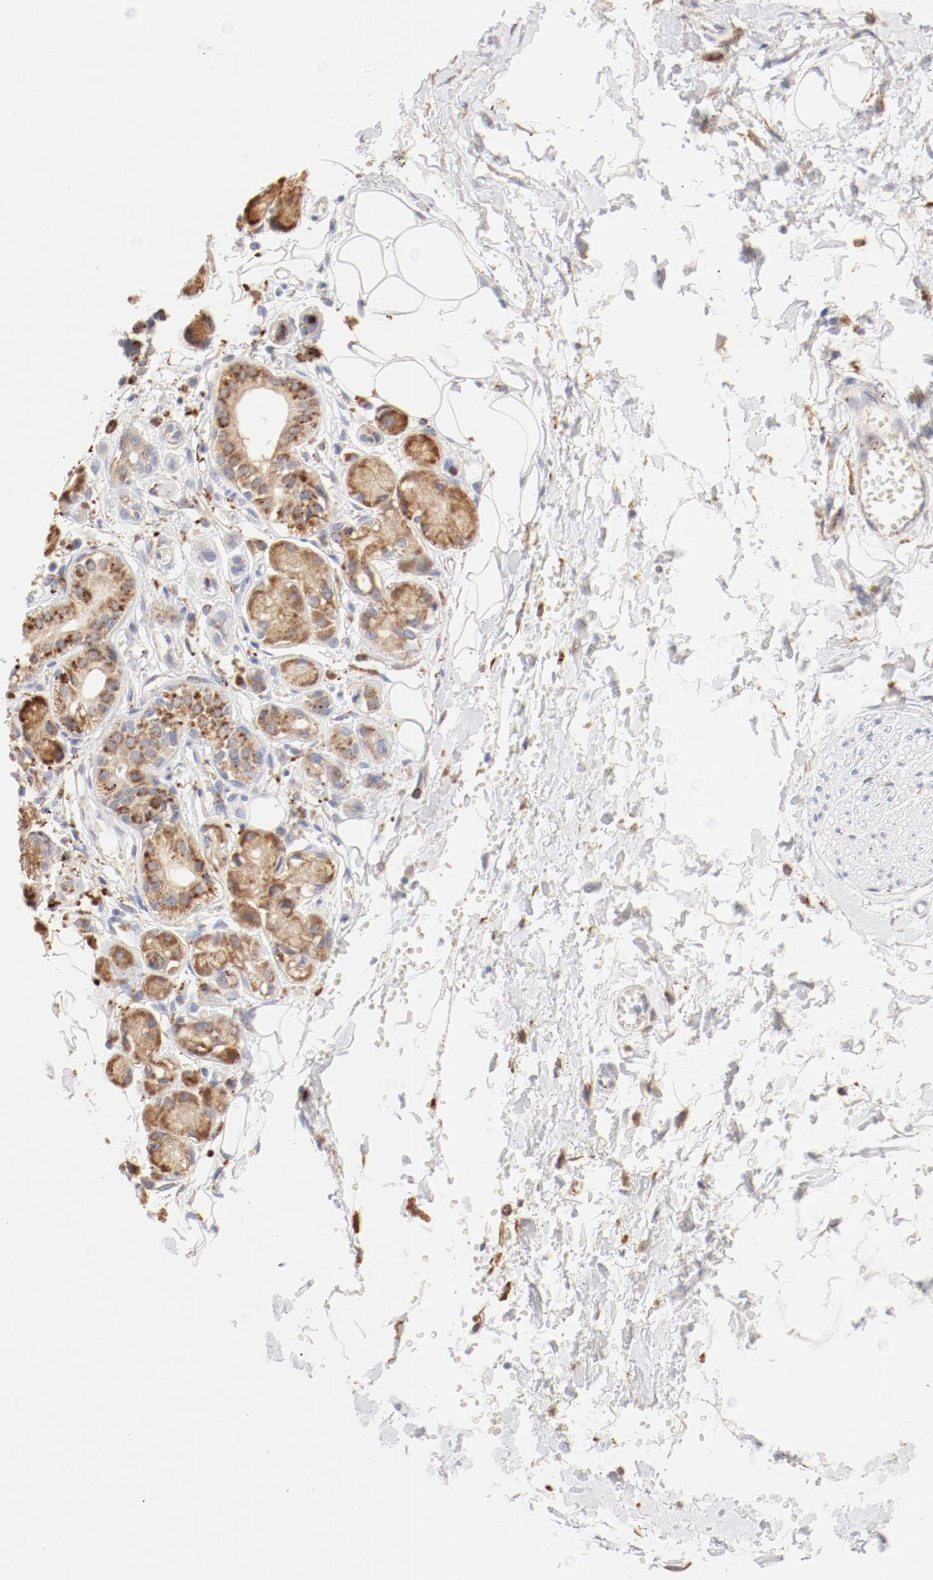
{"staining": {"intensity": "weak", "quantity": ">75%", "location": "cytoplasmic/membranous"}, "tissue": "adipose tissue", "cell_type": "Adipocytes", "image_type": "normal", "snomed": [{"axis": "morphology", "description": "Normal tissue, NOS"}, {"axis": "morphology", "description": "Inflammation, NOS"}, {"axis": "topography", "description": "Salivary gland"}, {"axis": "topography", "description": "Peripheral nerve tissue"}], "caption": "A high-resolution photomicrograph shows IHC staining of normal adipose tissue, which demonstrates weak cytoplasmic/membranous expression in approximately >75% of adipocytes.", "gene": "CTSH", "patient": {"sex": "female", "age": 75}}